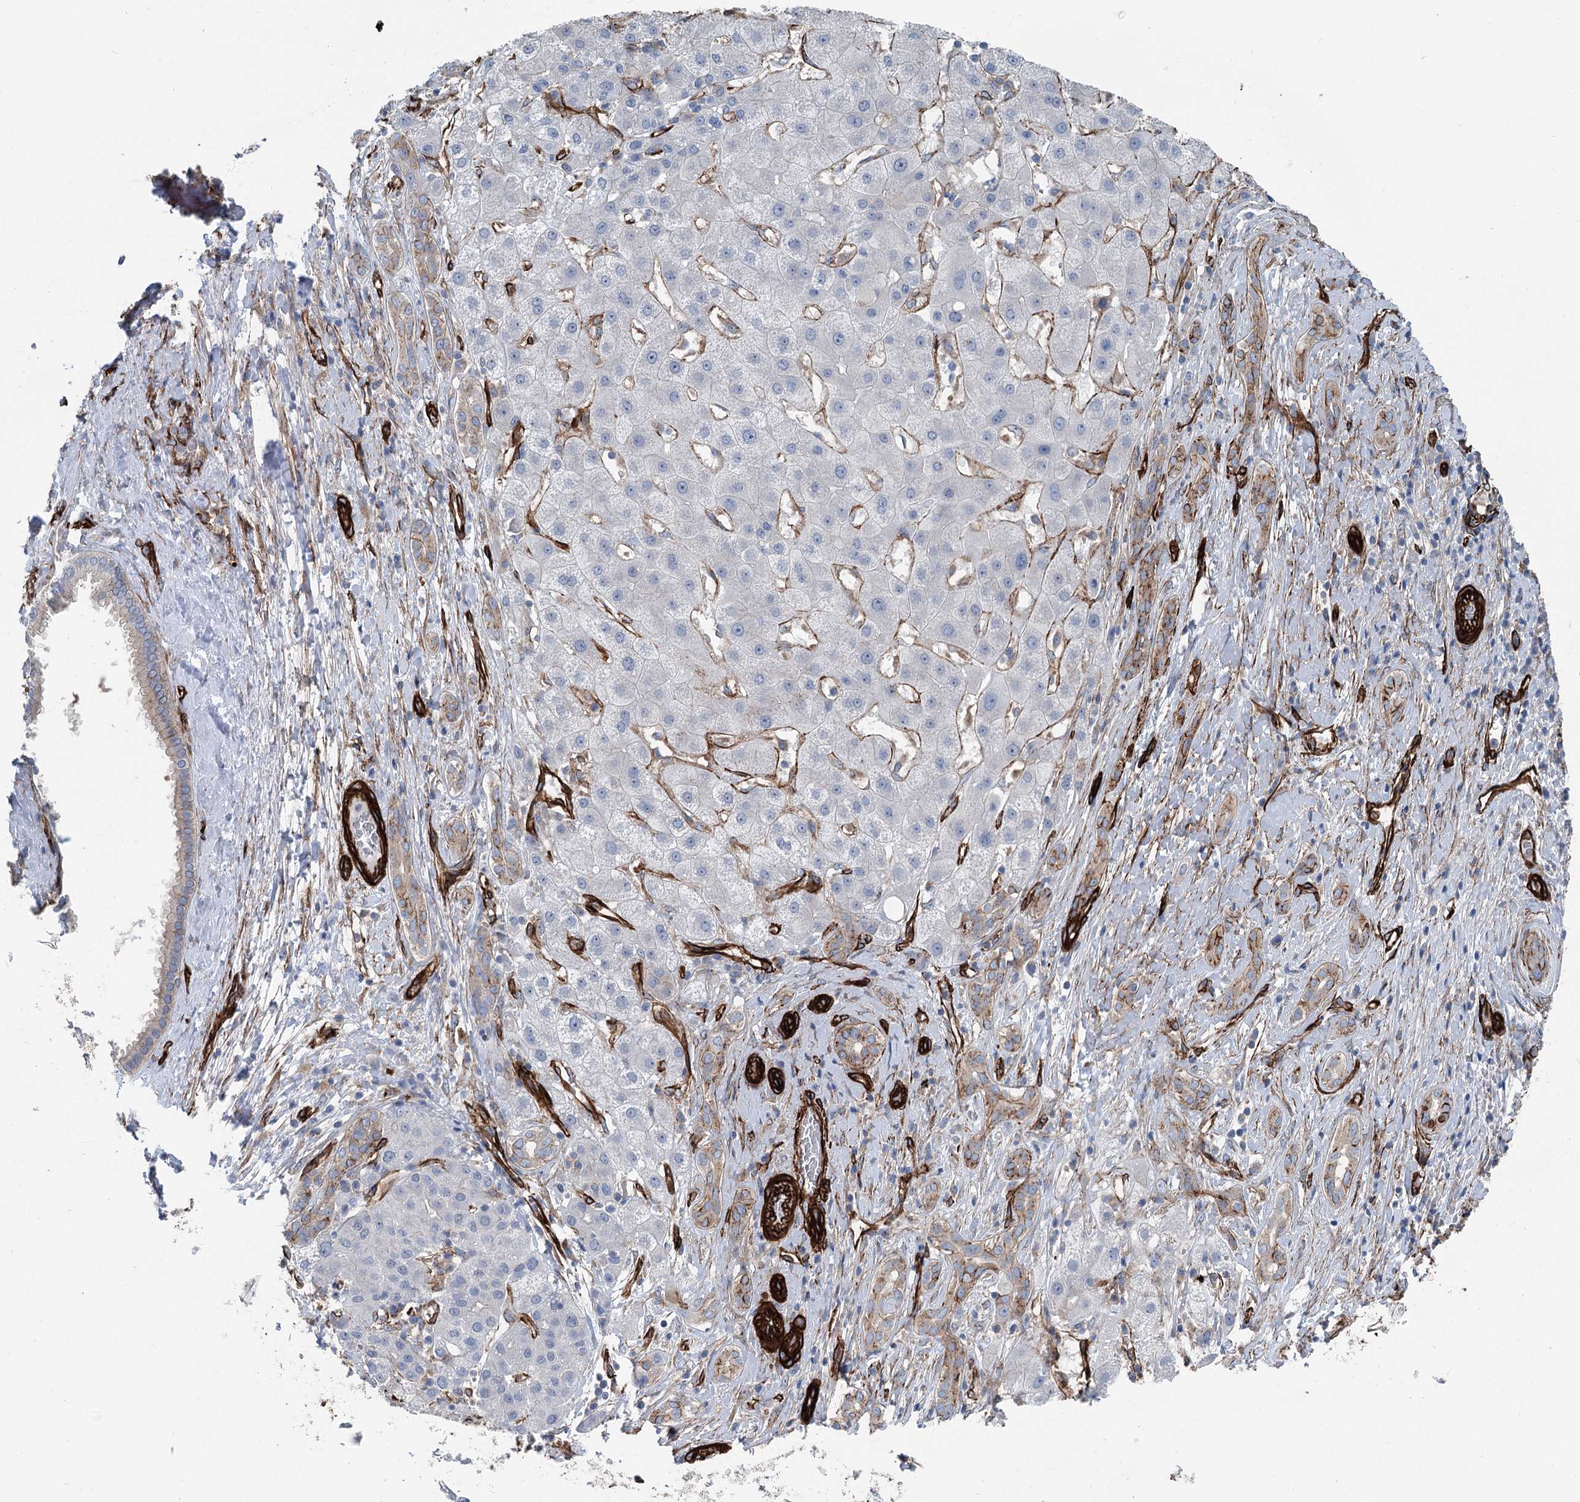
{"staining": {"intensity": "negative", "quantity": "none", "location": "none"}, "tissue": "liver cancer", "cell_type": "Tumor cells", "image_type": "cancer", "snomed": [{"axis": "morphology", "description": "Carcinoma, Hepatocellular, NOS"}, {"axis": "topography", "description": "Liver"}], "caption": "Immunohistochemistry (IHC) of human hepatocellular carcinoma (liver) exhibits no staining in tumor cells.", "gene": "IQSEC1", "patient": {"sex": "male", "age": 65}}